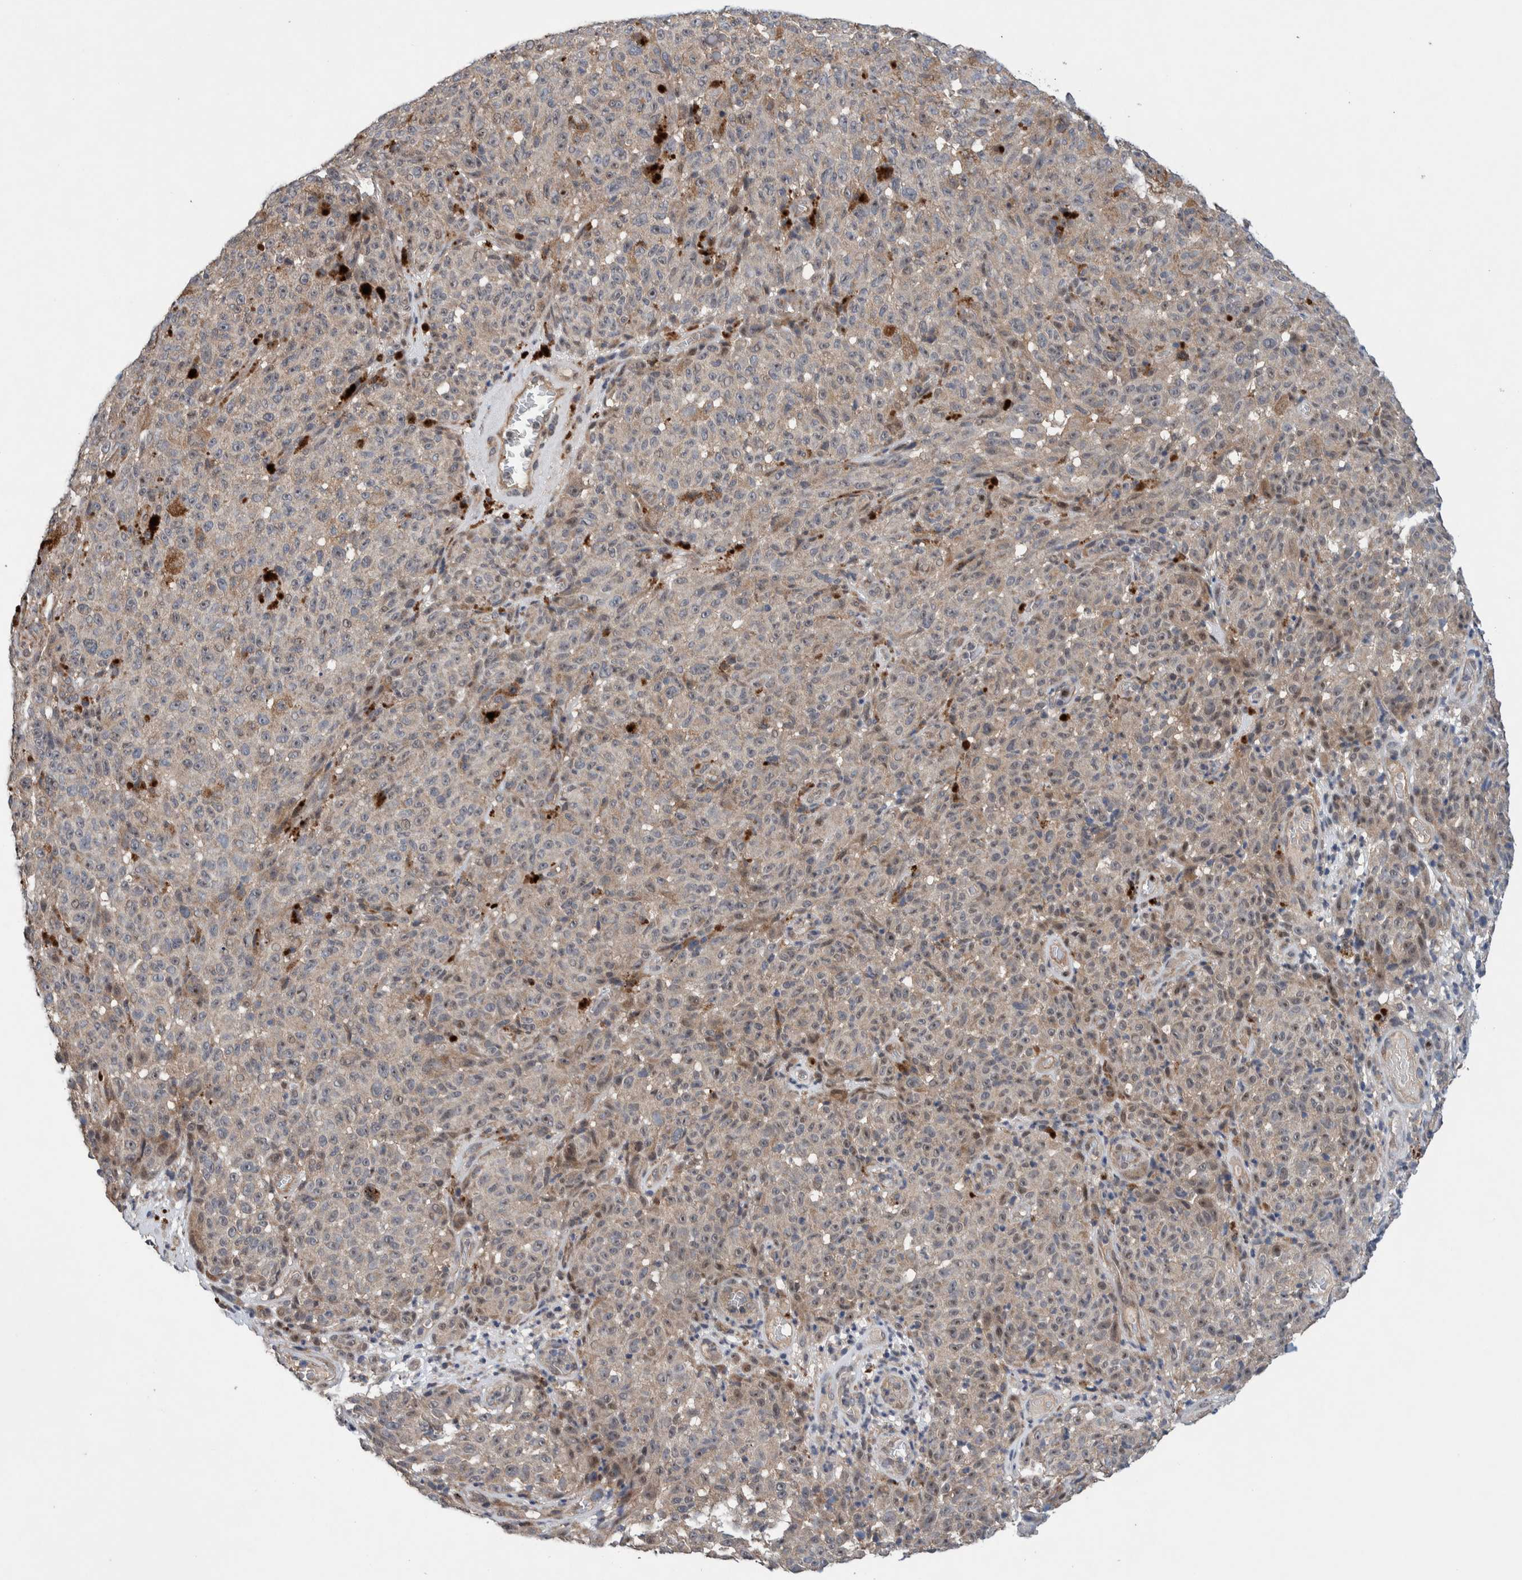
{"staining": {"intensity": "weak", "quantity": "<25%", "location": "cytoplasmic/membranous"}, "tissue": "melanoma", "cell_type": "Tumor cells", "image_type": "cancer", "snomed": [{"axis": "morphology", "description": "Malignant melanoma, NOS"}, {"axis": "topography", "description": "Skin"}], "caption": "IHC histopathology image of human malignant melanoma stained for a protein (brown), which shows no staining in tumor cells.", "gene": "PIK3R6", "patient": {"sex": "female", "age": 82}}